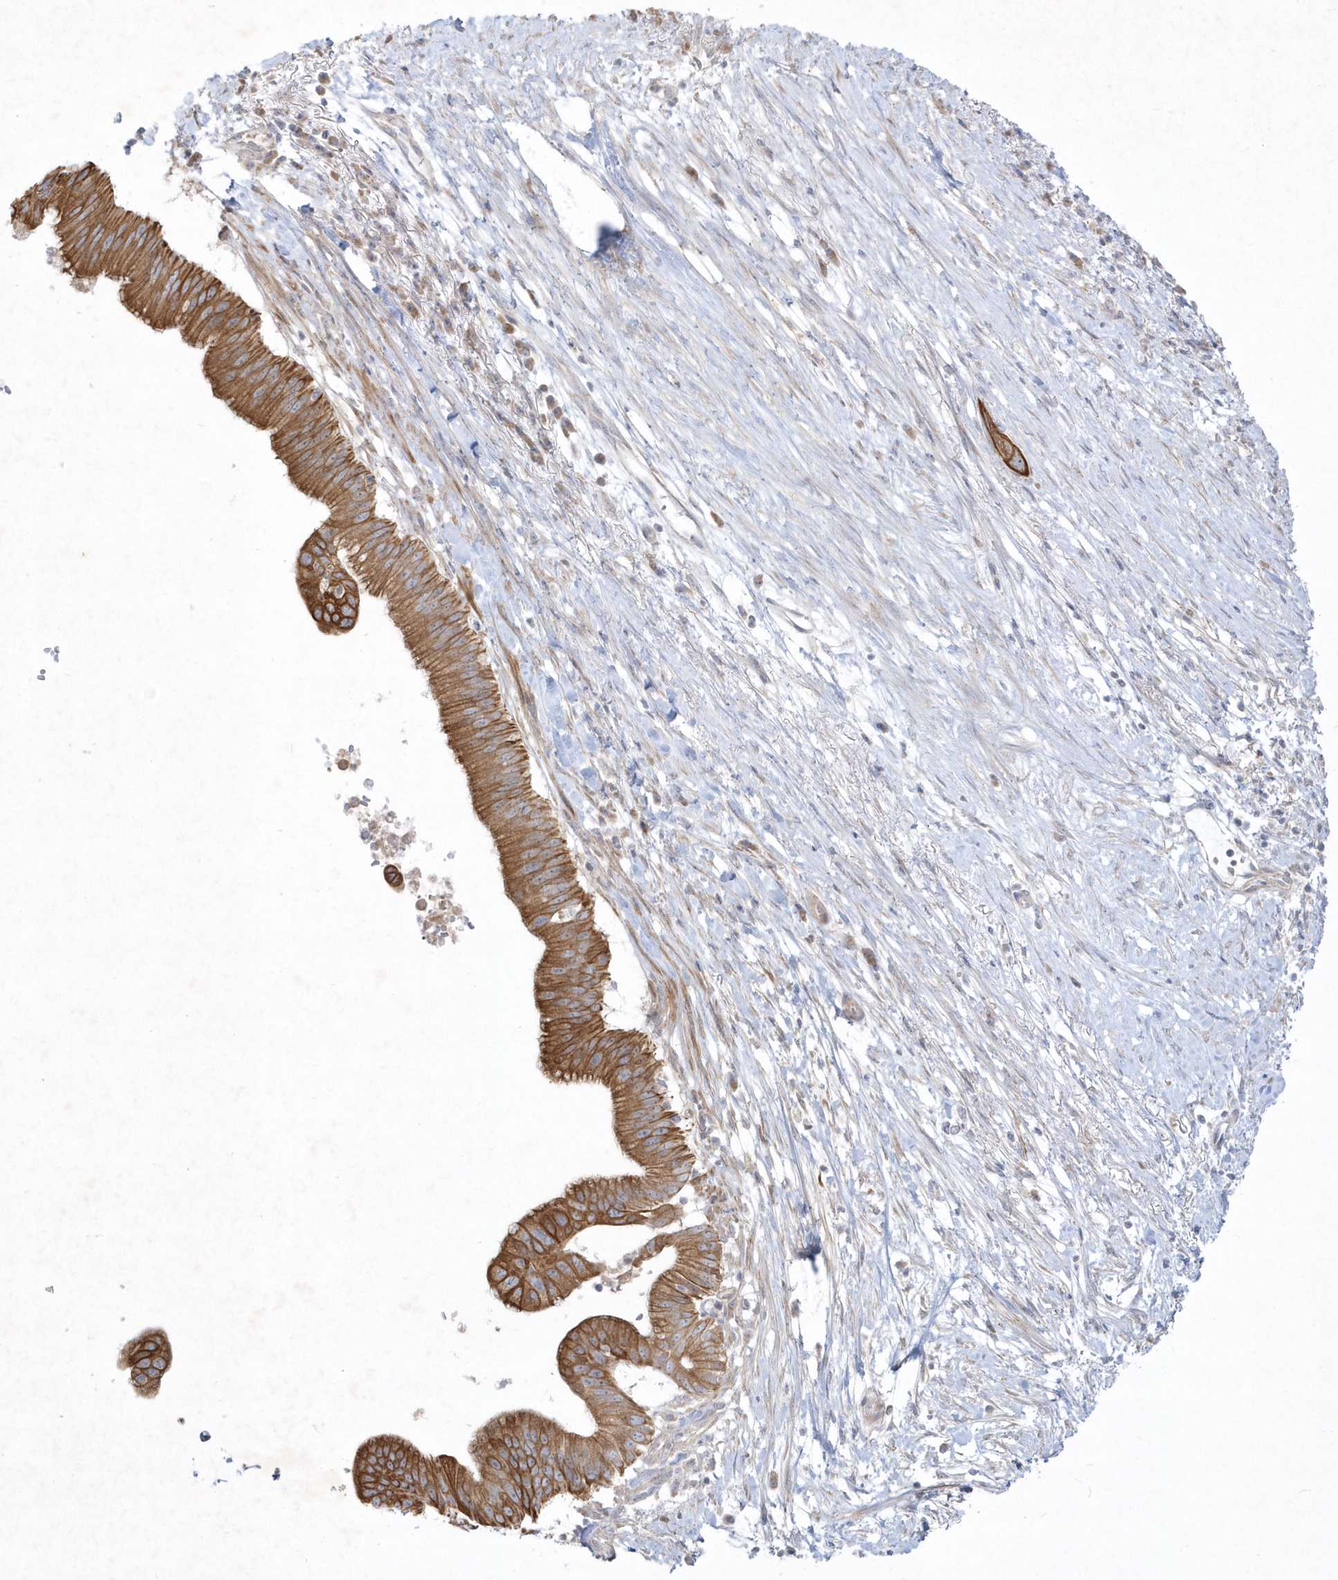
{"staining": {"intensity": "strong", "quantity": ">75%", "location": "cytoplasmic/membranous"}, "tissue": "pancreatic cancer", "cell_type": "Tumor cells", "image_type": "cancer", "snomed": [{"axis": "morphology", "description": "Adenocarcinoma, NOS"}, {"axis": "topography", "description": "Pancreas"}], "caption": "This is a micrograph of IHC staining of adenocarcinoma (pancreatic), which shows strong positivity in the cytoplasmic/membranous of tumor cells.", "gene": "LARS1", "patient": {"sex": "male", "age": 68}}